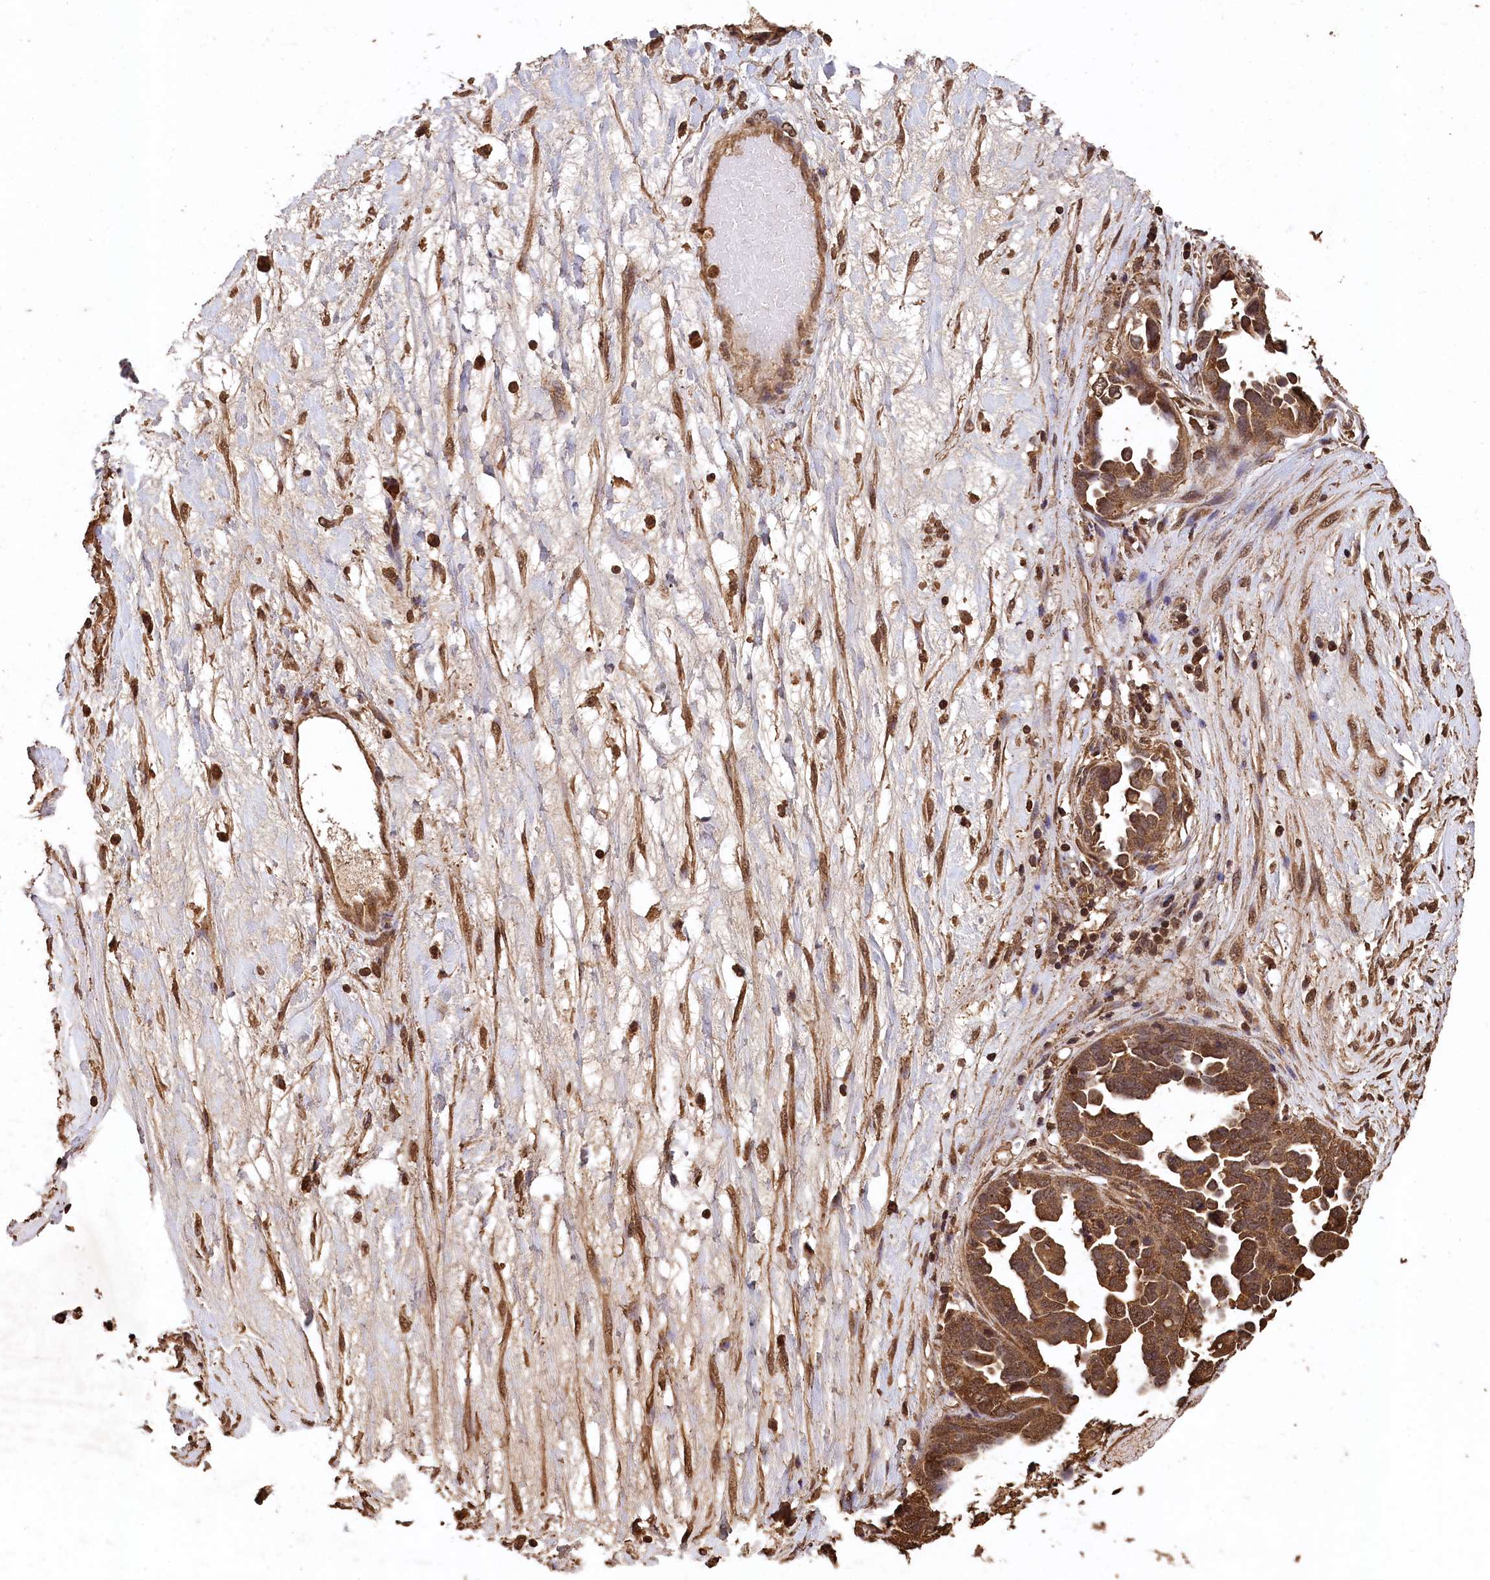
{"staining": {"intensity": "moderate", "quantity": ">75%", "location": "cytoplasmic/membranous,nuclear"}, "tissue": "ovarian cancer", "cell_type": "Tumor cells", "image_type": "cancer", "snomed": [{"axis": "morphology", "description": "Cystadenocarcinoma, serous, NOS"}, {"axis": "topography", "description": "Ovary"}], "caption": "A brown stain highlights moderate cytoplasmic/membranous and nuclear positivity of a protein in ovarian cancer tumor cells.", "gene": "CEP57L1", "patient": {"sex": "female", "age": 54}}